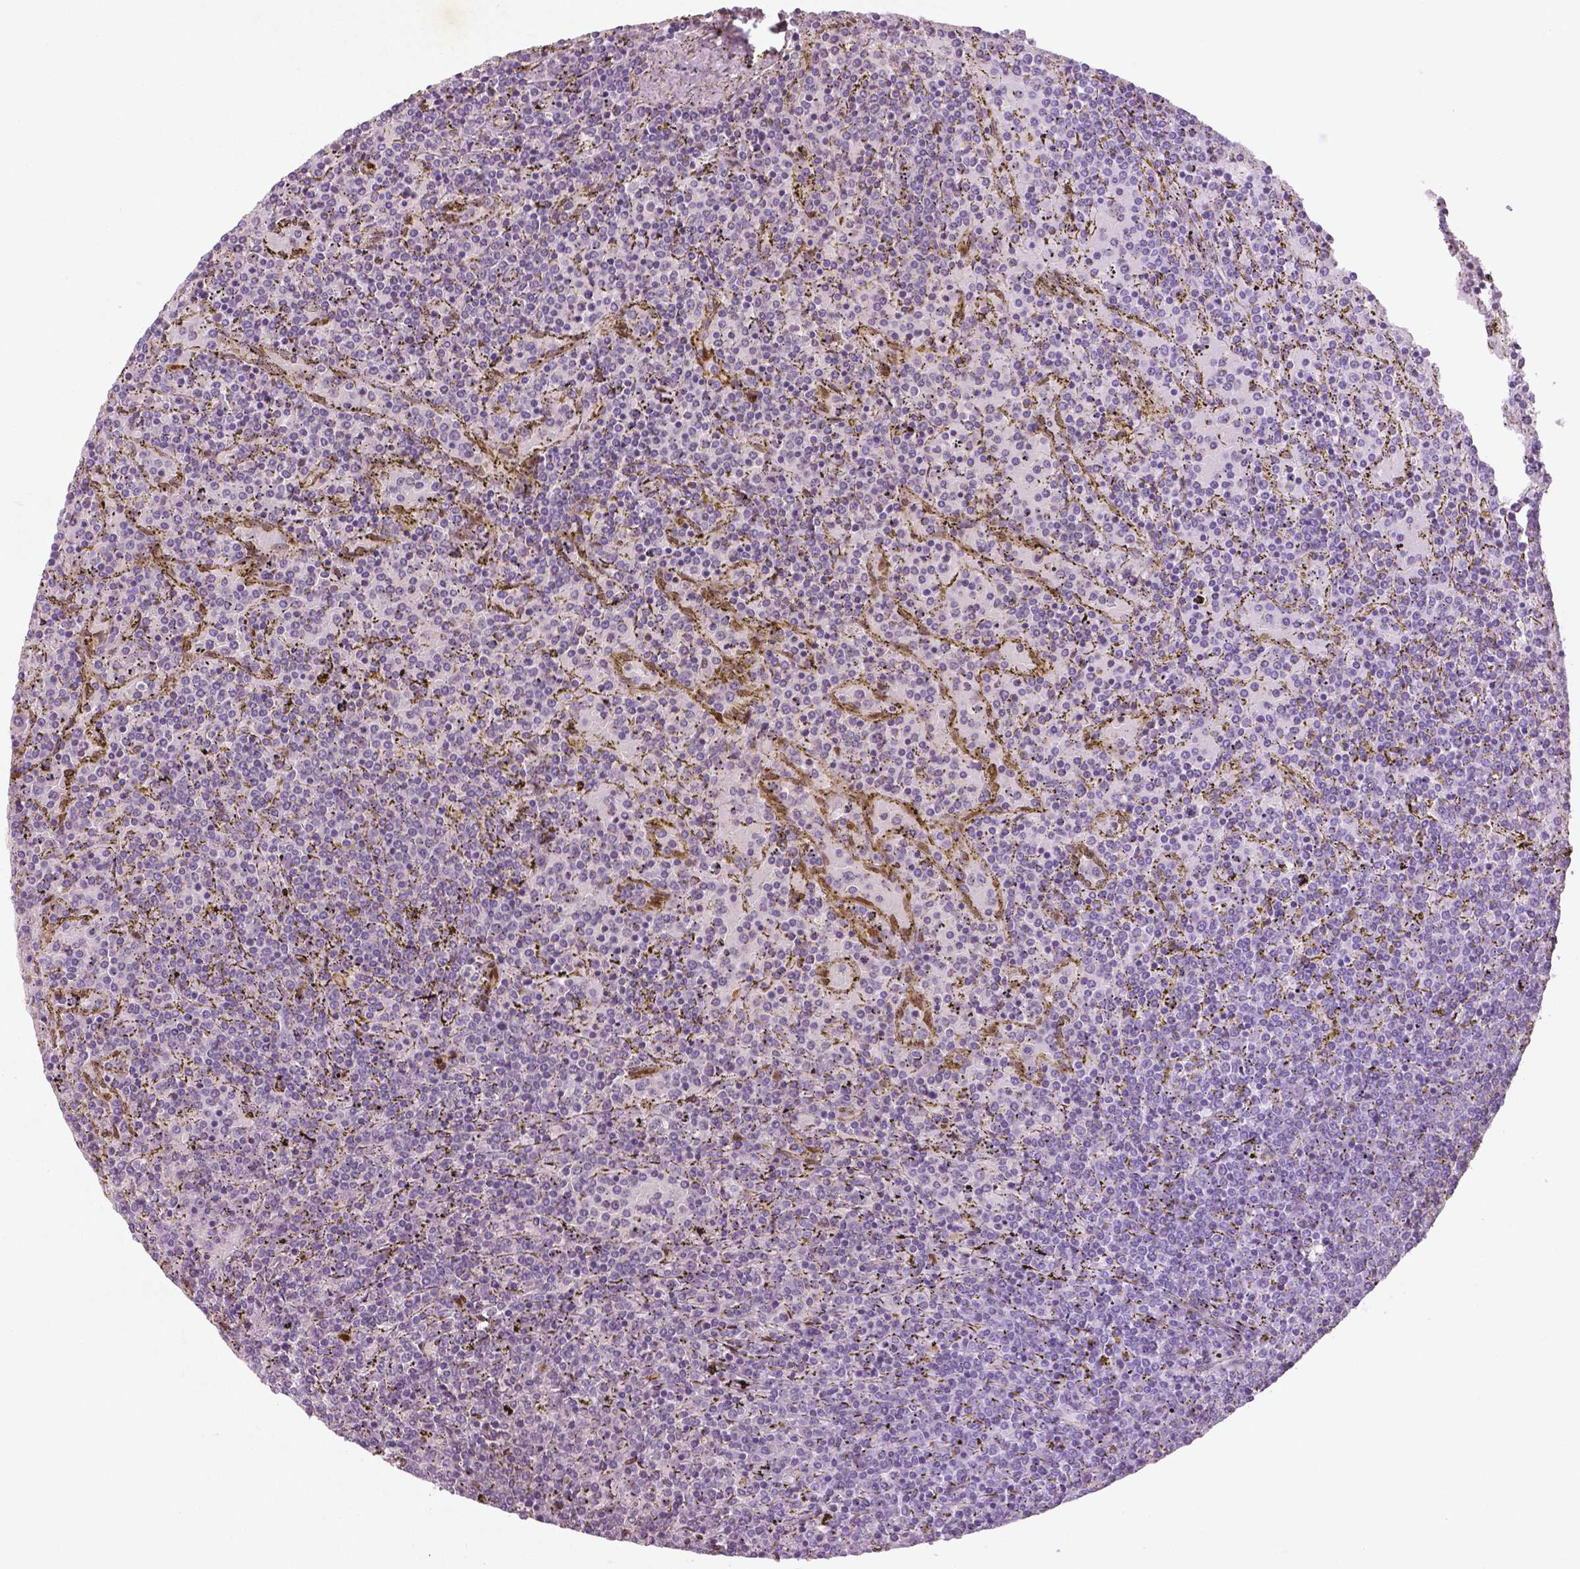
{"staining": {"intensity": "negative", "quantity": "none", "location": "none"}, "tissue": "lymphoma", "cell_type": "Tumor cells", "image_type": "cancer", "snomed": [{"axis": "morphology", "description": "Malignant lymphoma, non-Hodgkin's type, Low grade"}, {"axis": "topography", "description": "Spleen"}], "caption": "A high-resolution histopathology image shows IHC staining of lymphoma, which reveals no significant positivity in tumor cells.", "gene": "WWTR1", "patient": {"sex": "female", "age": 77}}